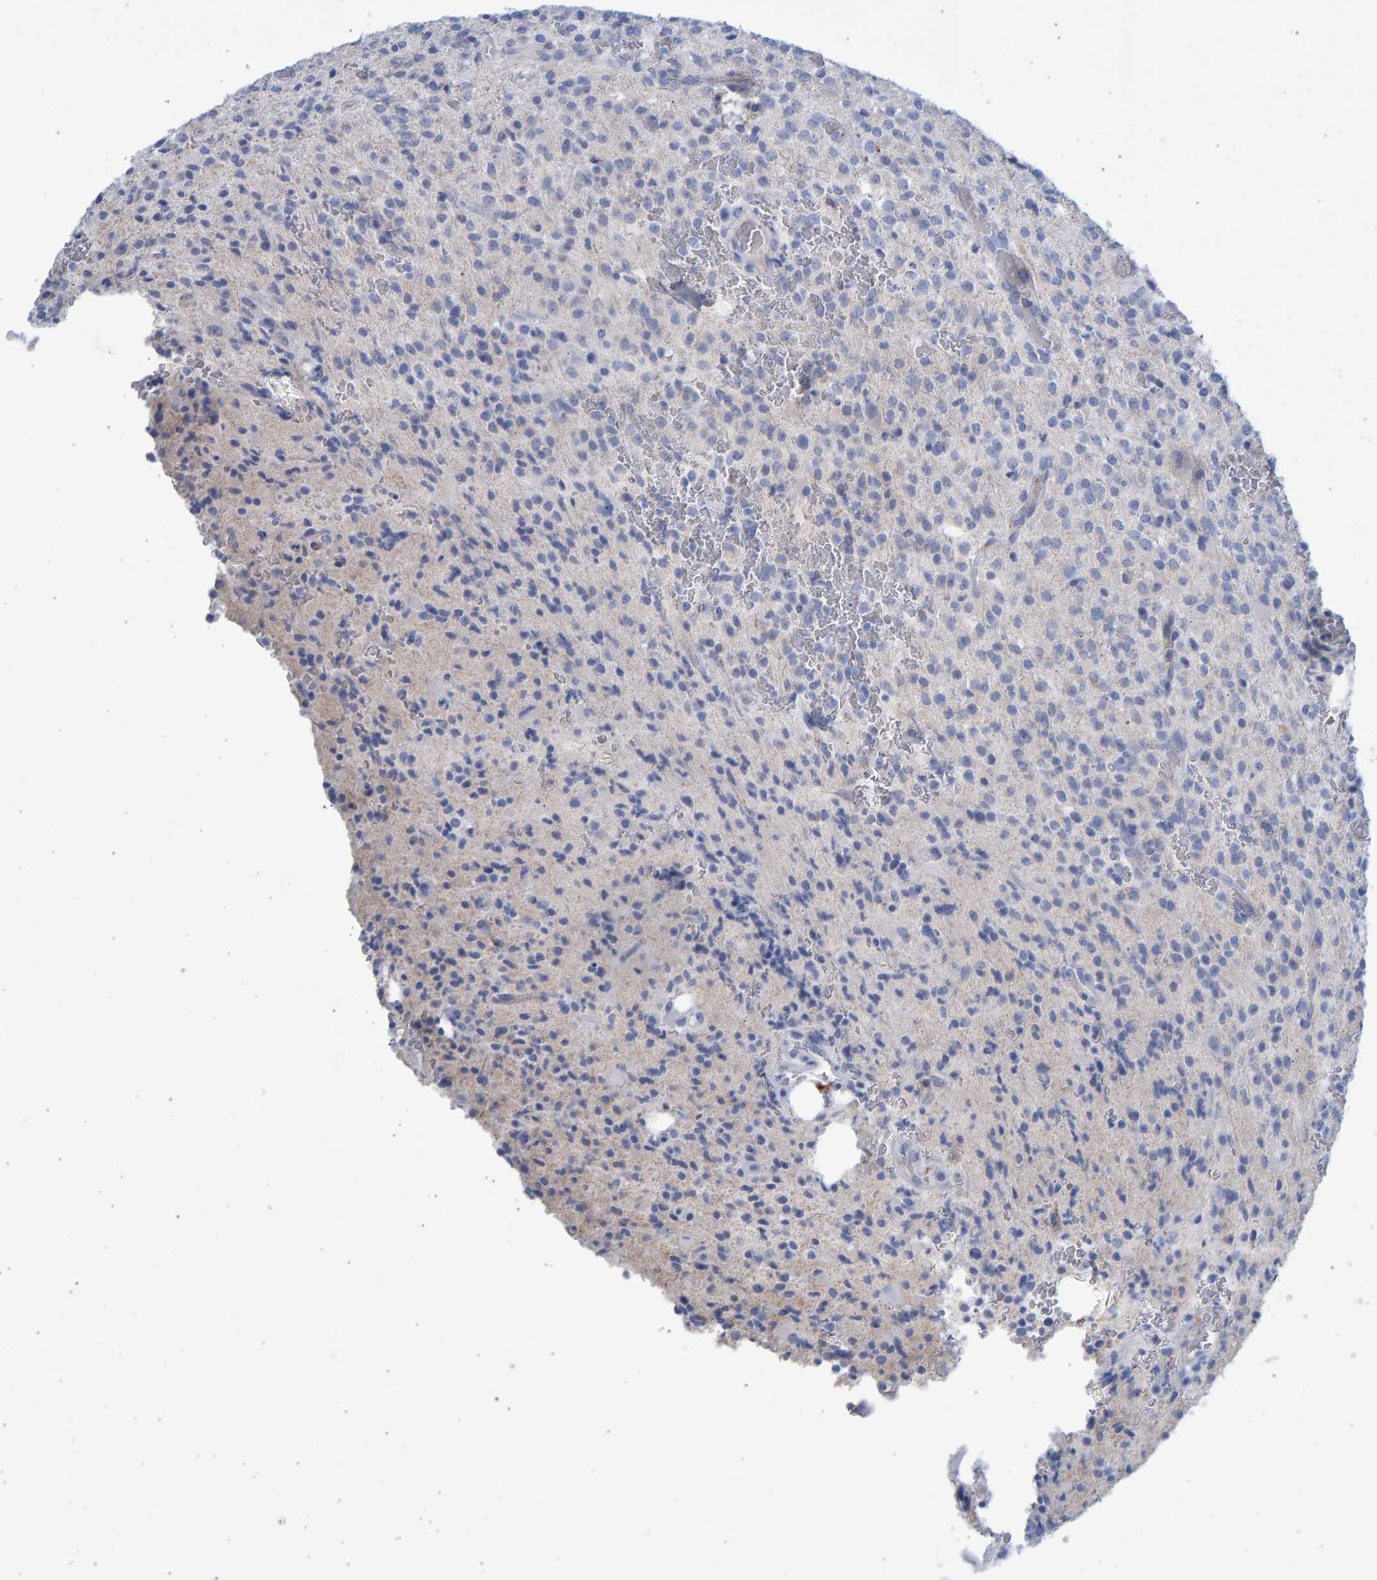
{"staining": {"intensity": "negative", "quantity": "none", "location": "none"}, "tissue": "glioma", "cell_type": "Tumor cells", "image_type": "cancer", "snomed": [{"axis": "morphology", "description": "Glioma, malignant, High grade"}, {"axis": "topography", "description": "Brain"}], "caption": "Human malignant high-grade glioma stained for a protein using immunohistochemistry (IHC) demonstrates no staining in tumor cells.", "gene": "SLC34A3", "patient": {"sex": "male", "age": 34}}